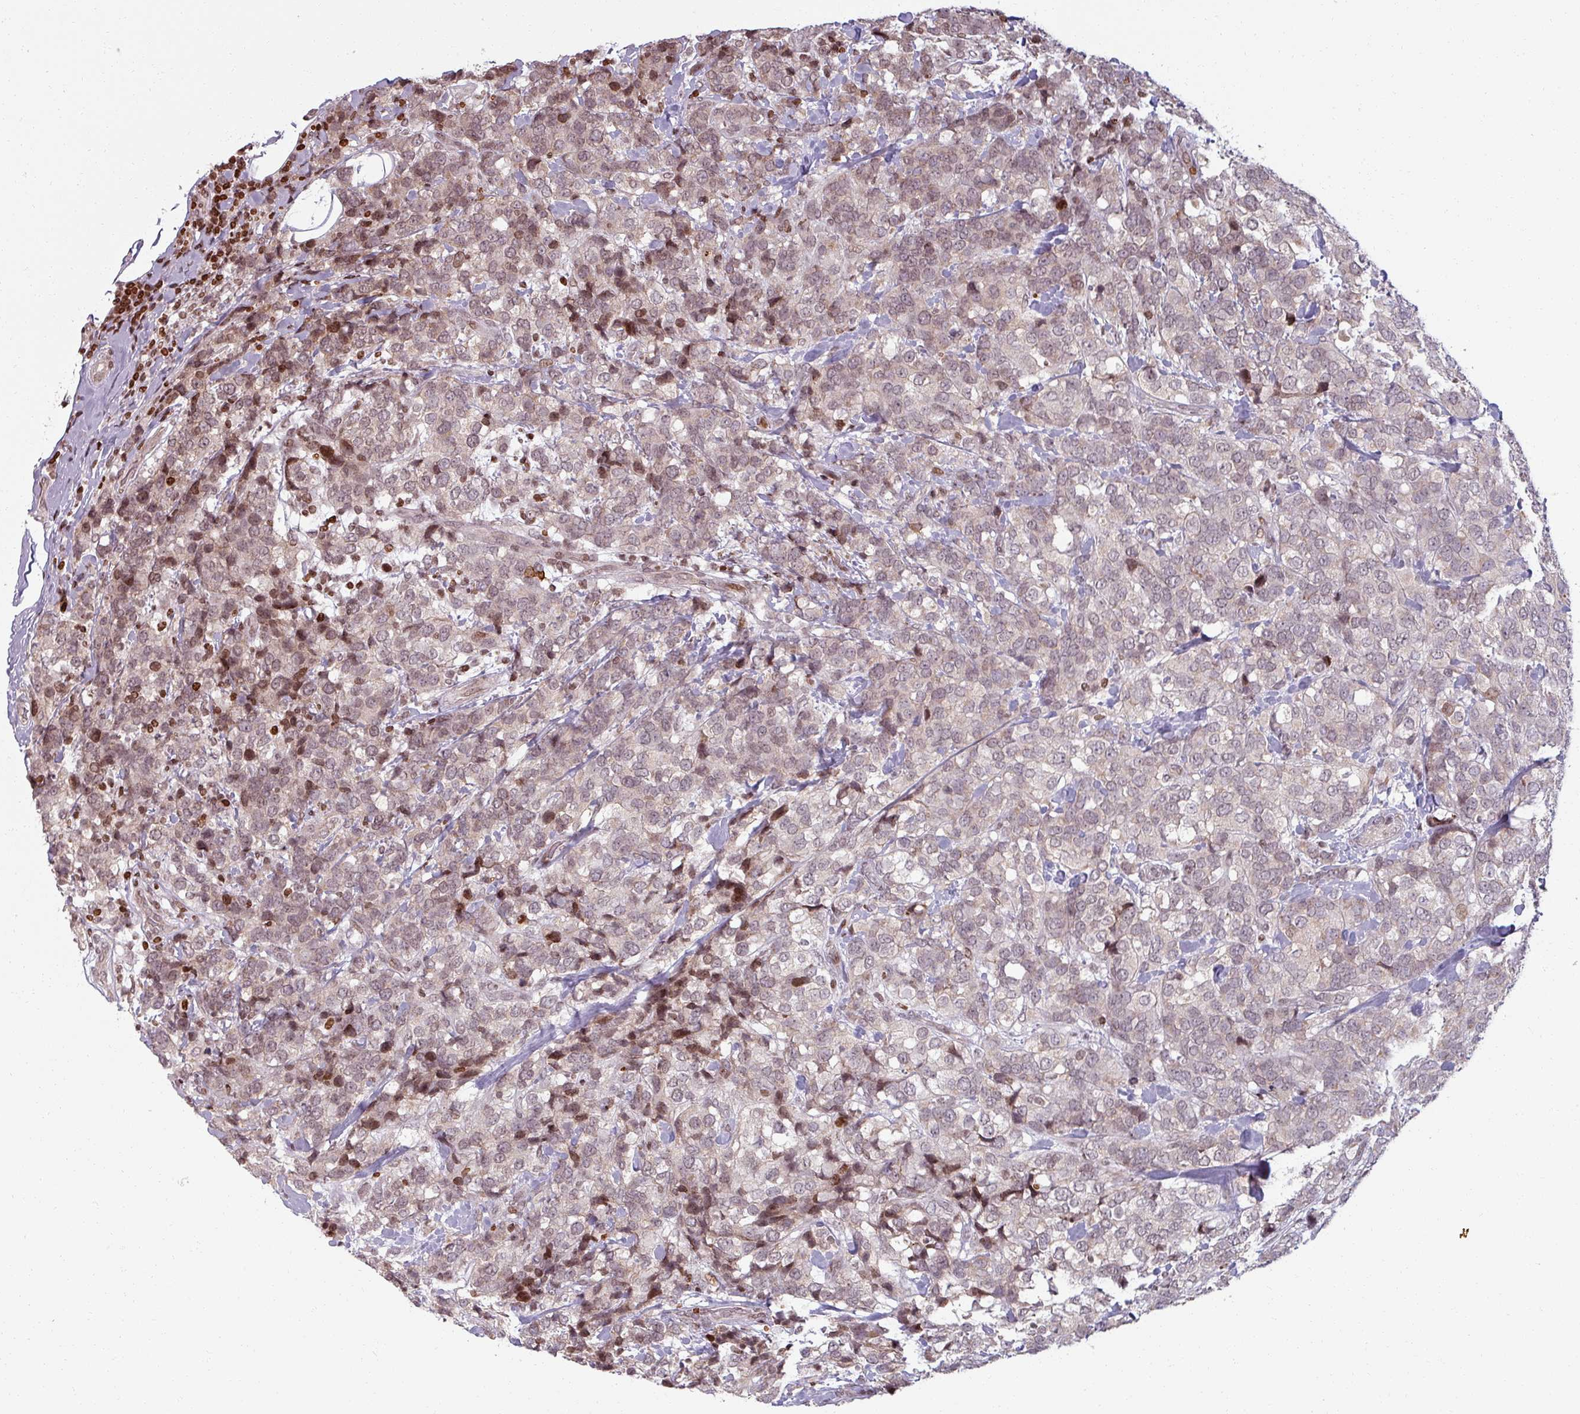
{"staining": {"intensity": "weak", "quantity": ">75%", "location": "cytoplasmic/membranous,nuclear"}, "tissue": "breast cancer", "cell_type": "Tumor cells", "image_type": "cancer", "snomed": [{"axis": "morphology", "description": "Lobular carcinoma"}, {"axis": "topography", "description": "Breast"}], "caption": "IHC (DAB) staining of breast cancer (lobular carcinoma) displays weak cytoplasmic/membranous and nuclear protein positivity in about >75% of tumor cells.", "gene": "NCOR1", "patient": {"sex": "female", "age": 59}}